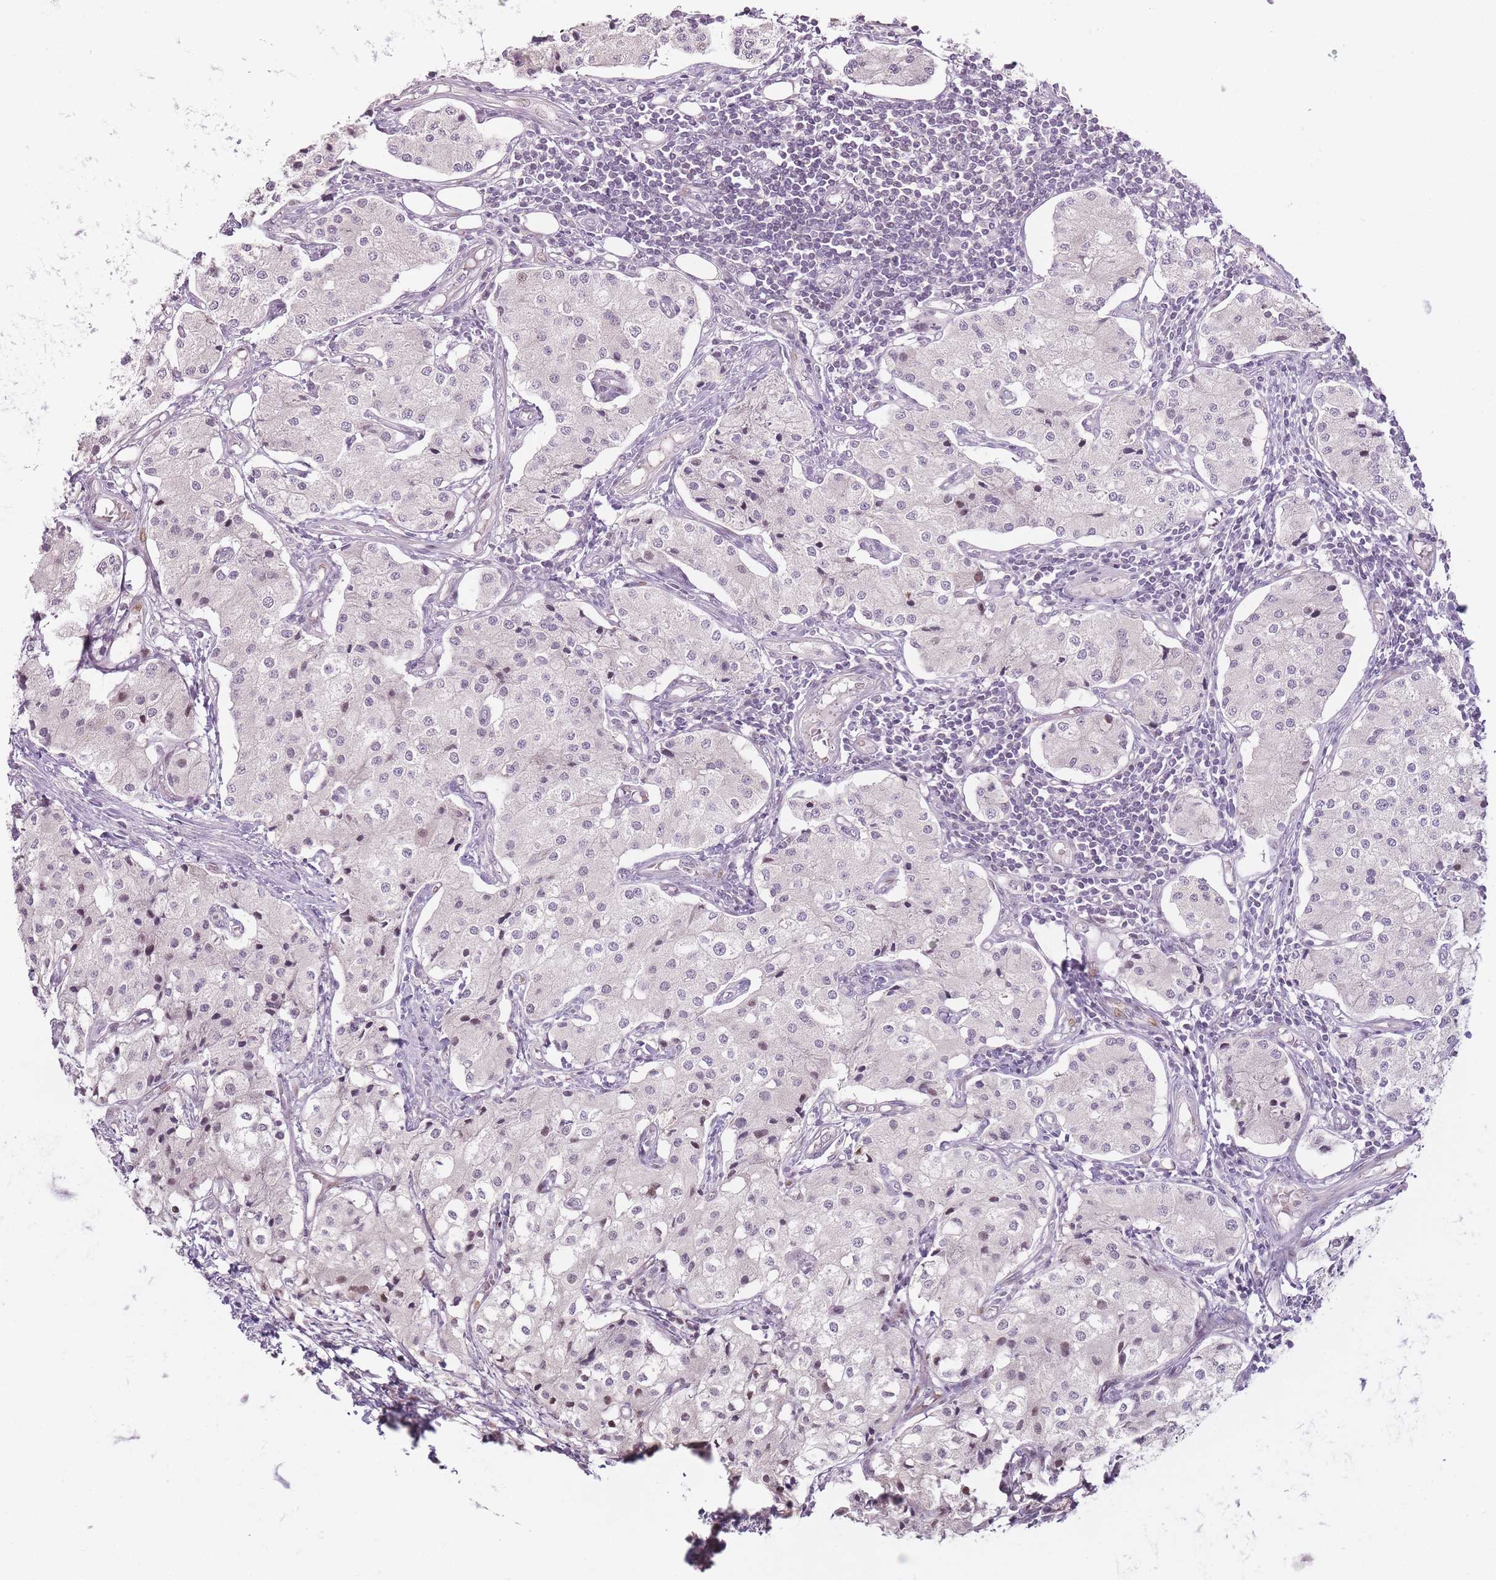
{"staining": {"intensity": "weak", "quantity": "<25%", "location": "nuclear"}, "tissue": "carcinoid", "cell_type": "Tumor cells", "image_type": "cancer", "snomed": [{"axis": "morphology", "description": "Carcinoid, malignant, NOS"}, {"axis": "topography", "description": "Colon"}], "caption": "Immunohistochemistry micrograph of human carcinoid (malignant) stained for a protein (brown), which shows no staining in tumor cells.", "gene": "OGG1", "patient": {"sex": "female", "age": 52}}